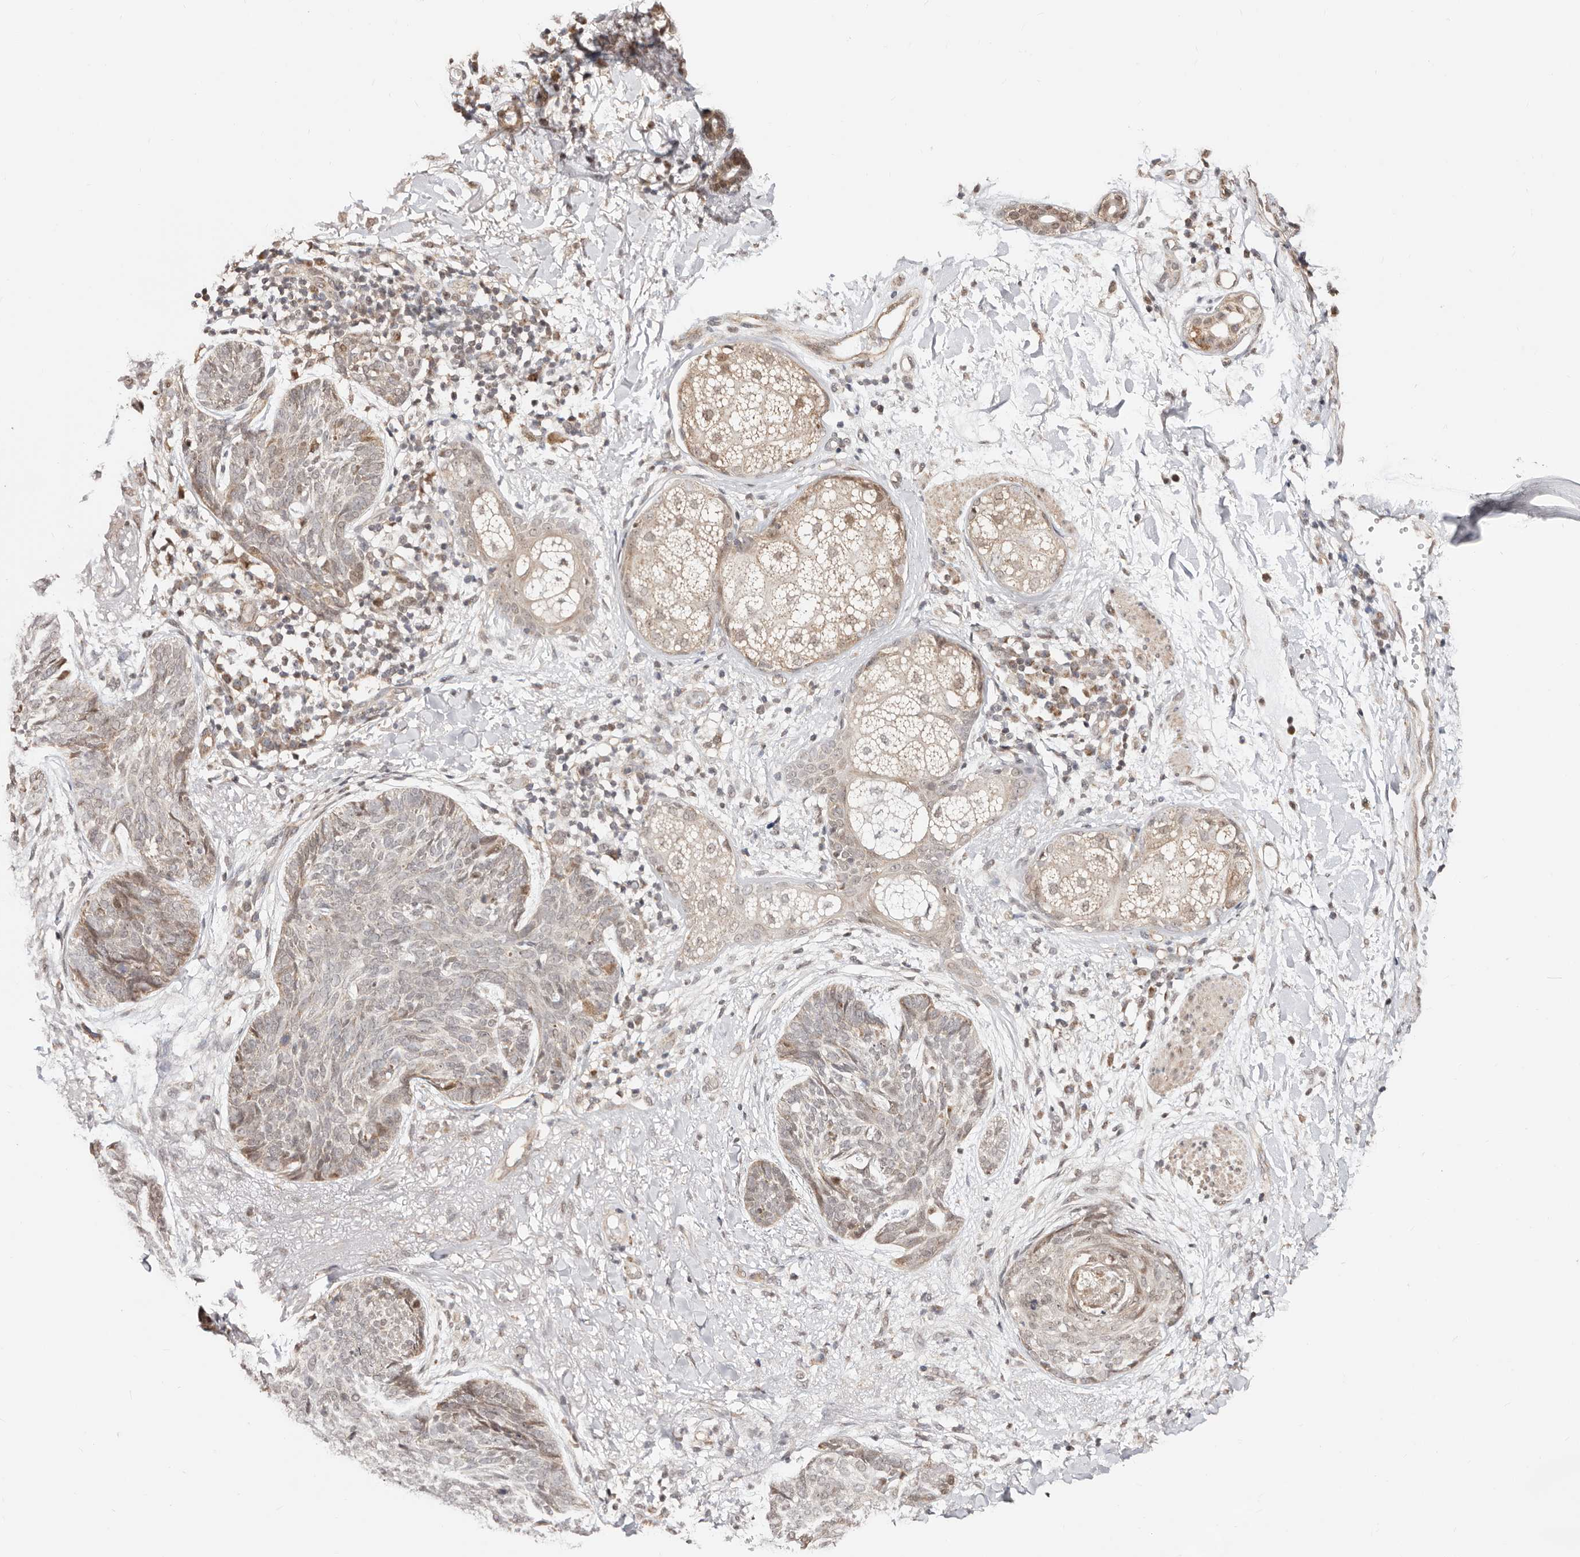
{"staining": {"intensity": "weak", "quantity": "<25%", "location": "nuclear"}, "tissue": "skin cancer", "cell_type": "Tumor cells", "image_type": "cancer", "snomed": [{"axis": "morphology", "description": "Basal cell carcinoma"}, {"axis": "topography", "description": "Skin"}], "caption": "Tumor cells are negative for protein expression in human skin cancer (basal cell carcinoma).", "gene": "CTNNBL1", "patient": {"sex": "male", "age": 85}}